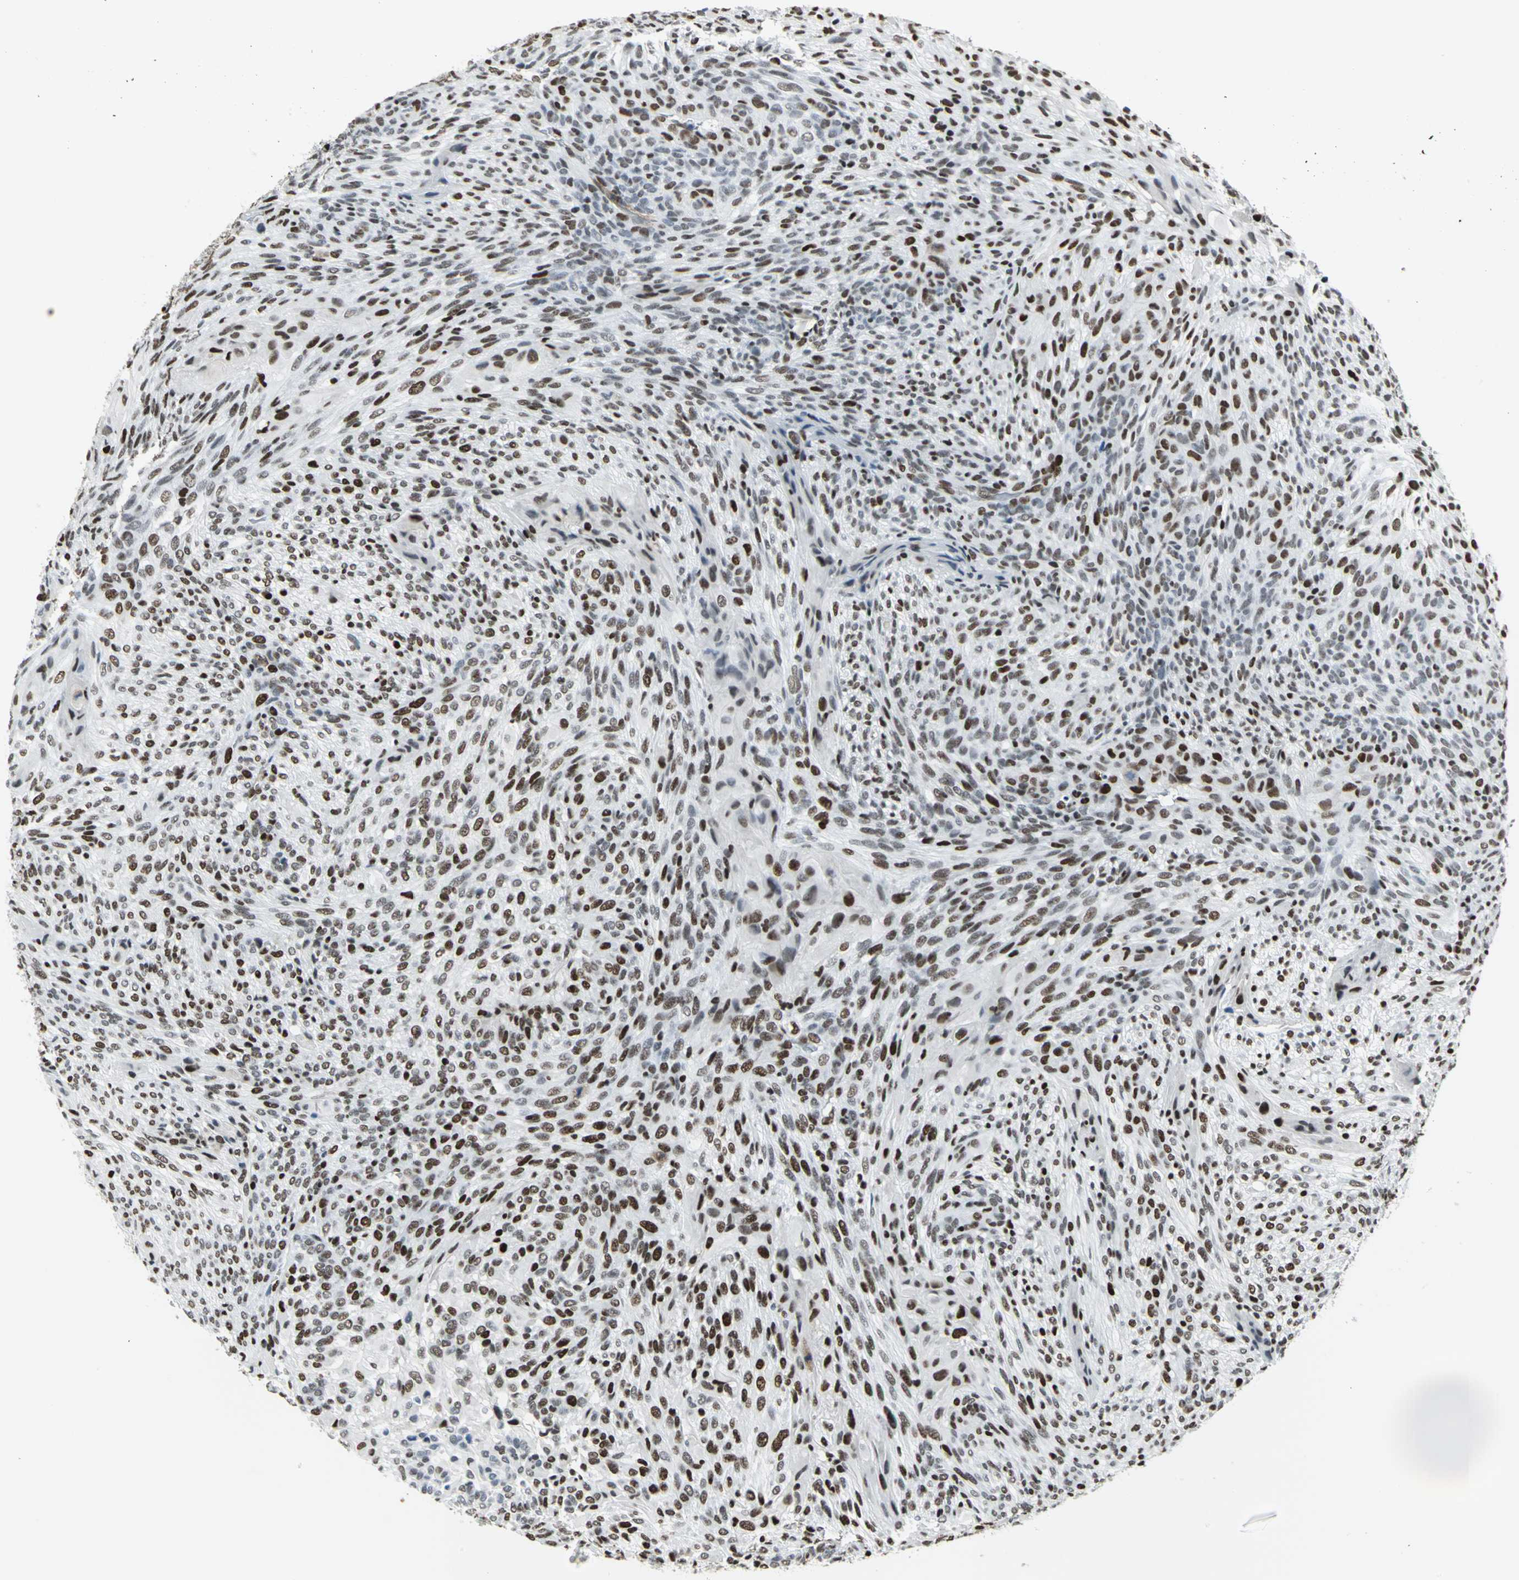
{"staining": {"intensity": "strong", "quantity": ">75%", "location": "nuclear"}, "tissue": "glioma", "cell_type": "Tumor cells", "image_type": "cancer", "snomed": [{"axis": "morphology", "description": "Glioma, malignant, High grade"}, {"axis": "topography", "description": "Cerebral cortex"}], "caption": "Malignant glioma (high-grade) stained for a protein (brown) reveals strong nuclear positive positivity in approximately >75% of tumor cells.", "gene": "HNRNPD", "patient": {"sex": "female", "age": 55}}